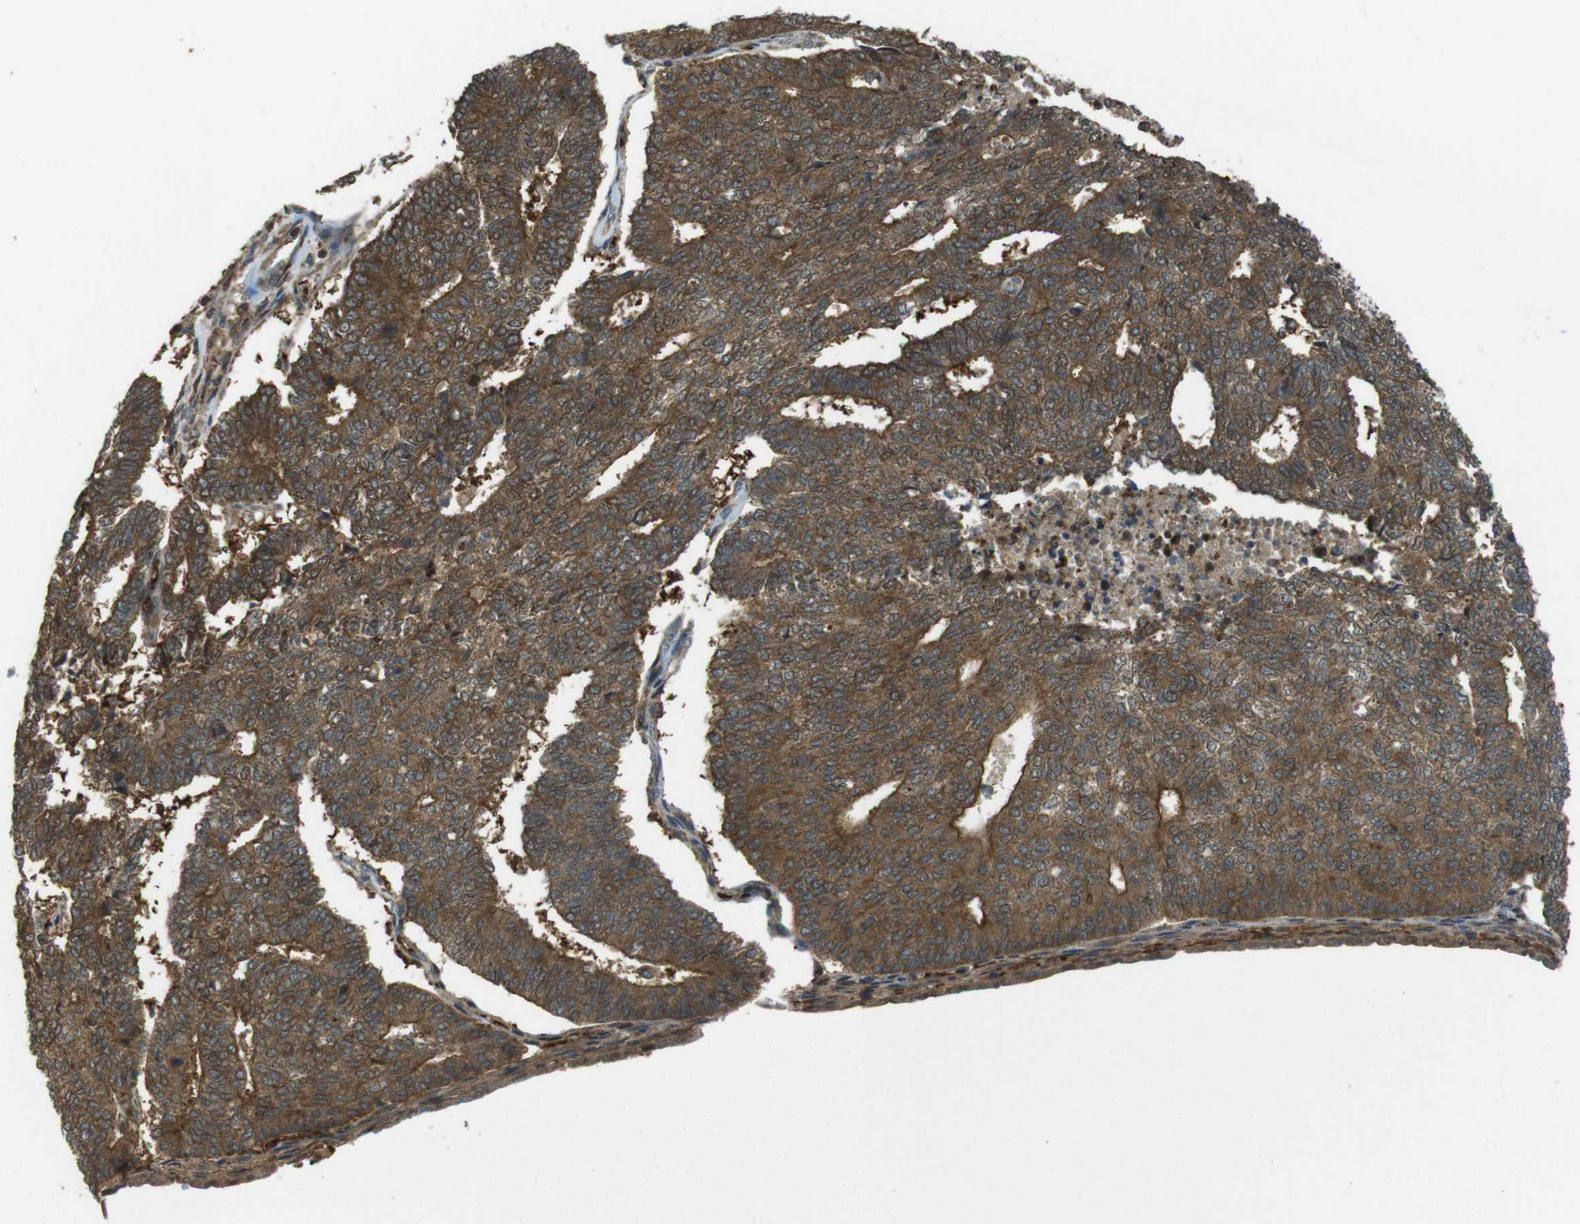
{"staining": {"intensity": "strong", "quantity": ">75%", "location": "cytoplasmic/membranous"}, "tissue": "endometrial cancer", "cell_type": "Tumor cells", "image_type": "cancer", "snomed": [{"axis": "morphology", "description": "Adenocarcinoma, NOS"}, {"axis": "topography", "description": "Endometrium"}], "caption": "Immunohistochemical staining of human adenocarcinoma (endometrial) exhibits strong cytoplasmic/membranous protein expression in approximately >75% of tumor cells.", "gene": "LRRC3B", "patient": {"sex": "female", "age": 70}}